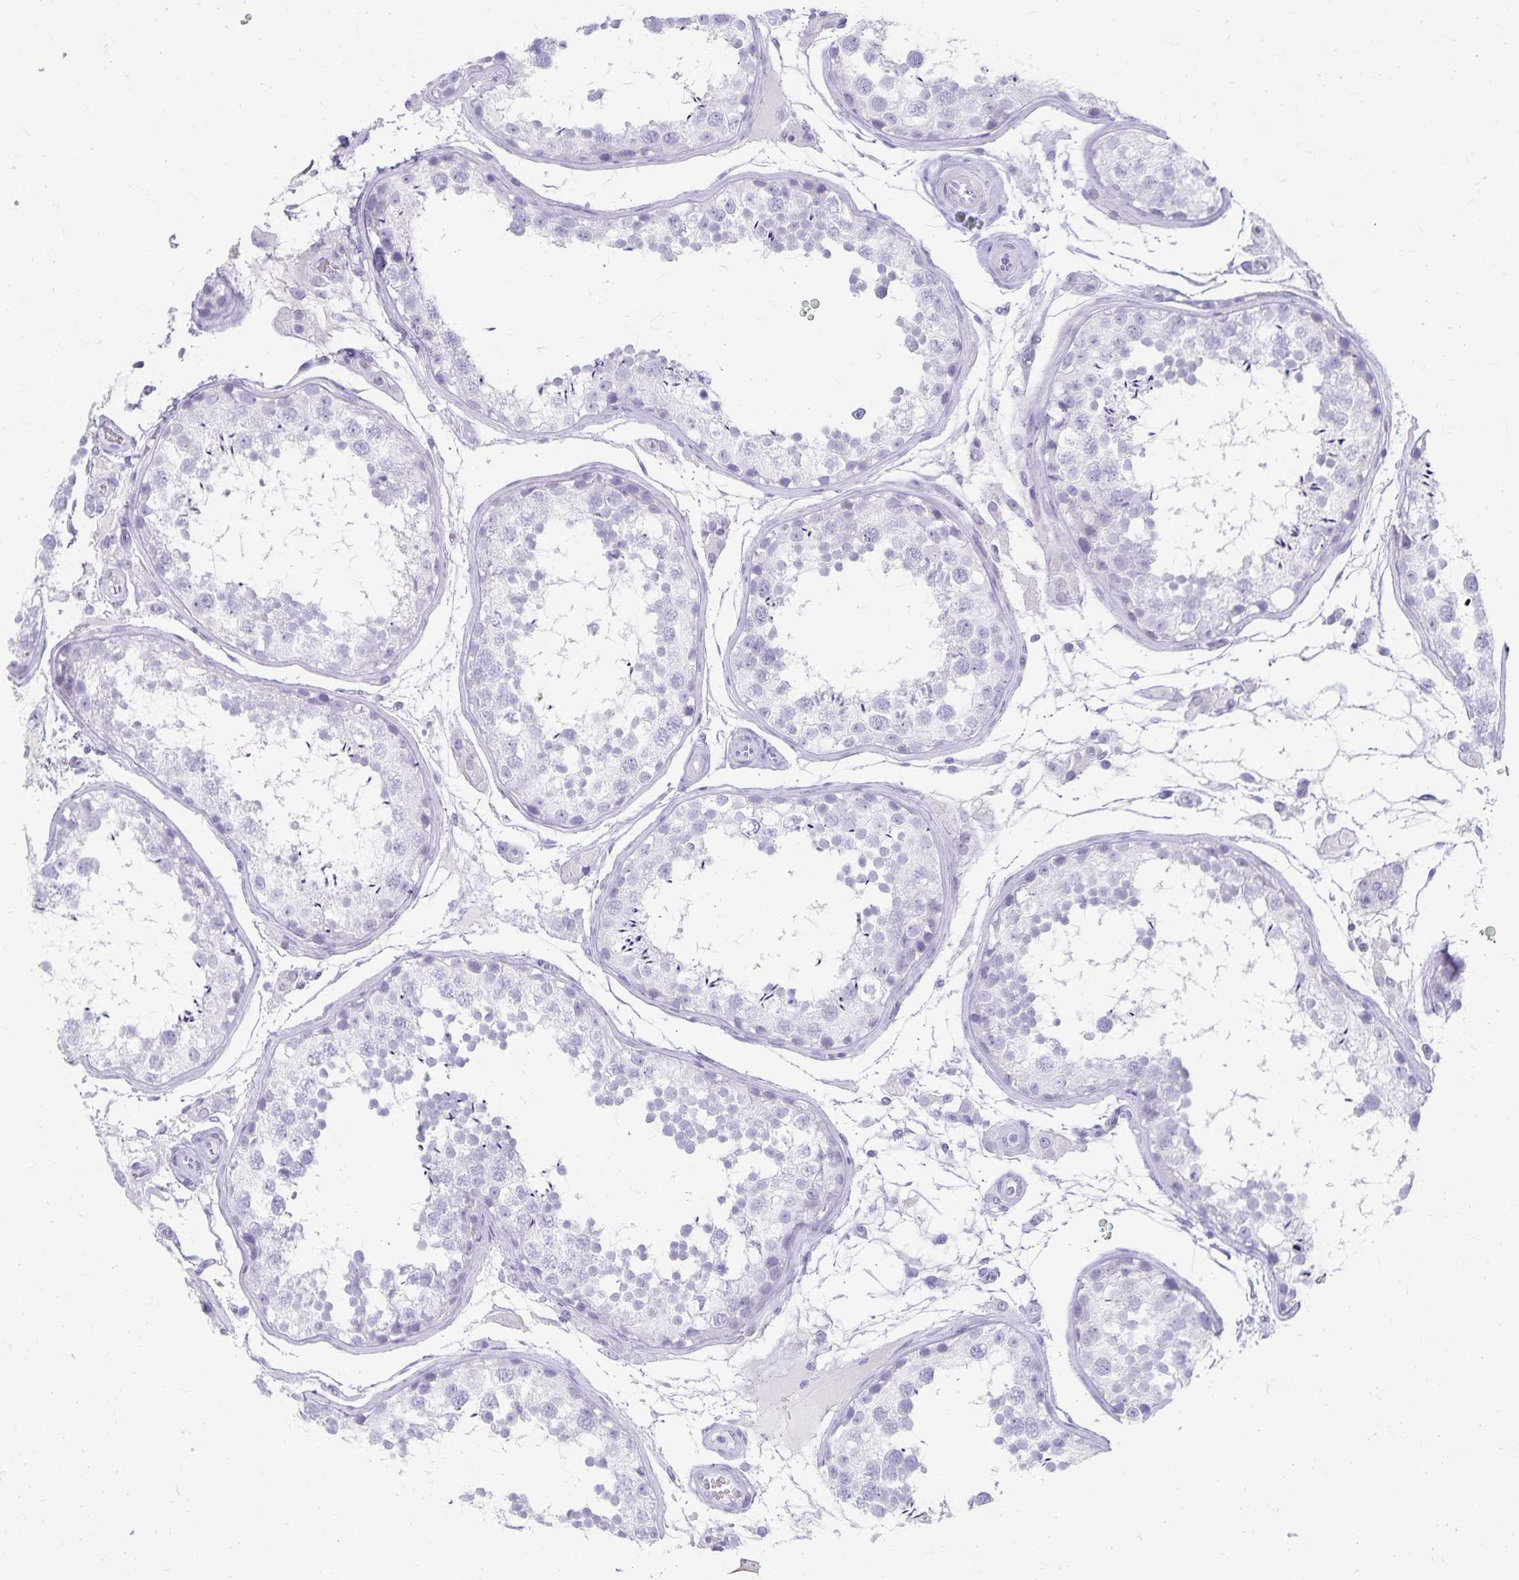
{"staining": {"intensity": "negative", "quantity": "none", "location": "none"}, "tissue": "testis", "cell_type": "Cells in seminiferous ducts", "image_type": "normal", "snomed": [{"axis": "morphology", "description": "Normal tissue, NOS"}, {"axis": "topography", "description": "Testis"}], "caption": "Image shows no protein positivity in cells in seminiferous ducts of unremarkable testis. (DAB IHC, high magnification).", "gene": "GPBAR1", "patient": {"sex": "male", "age": 29}}